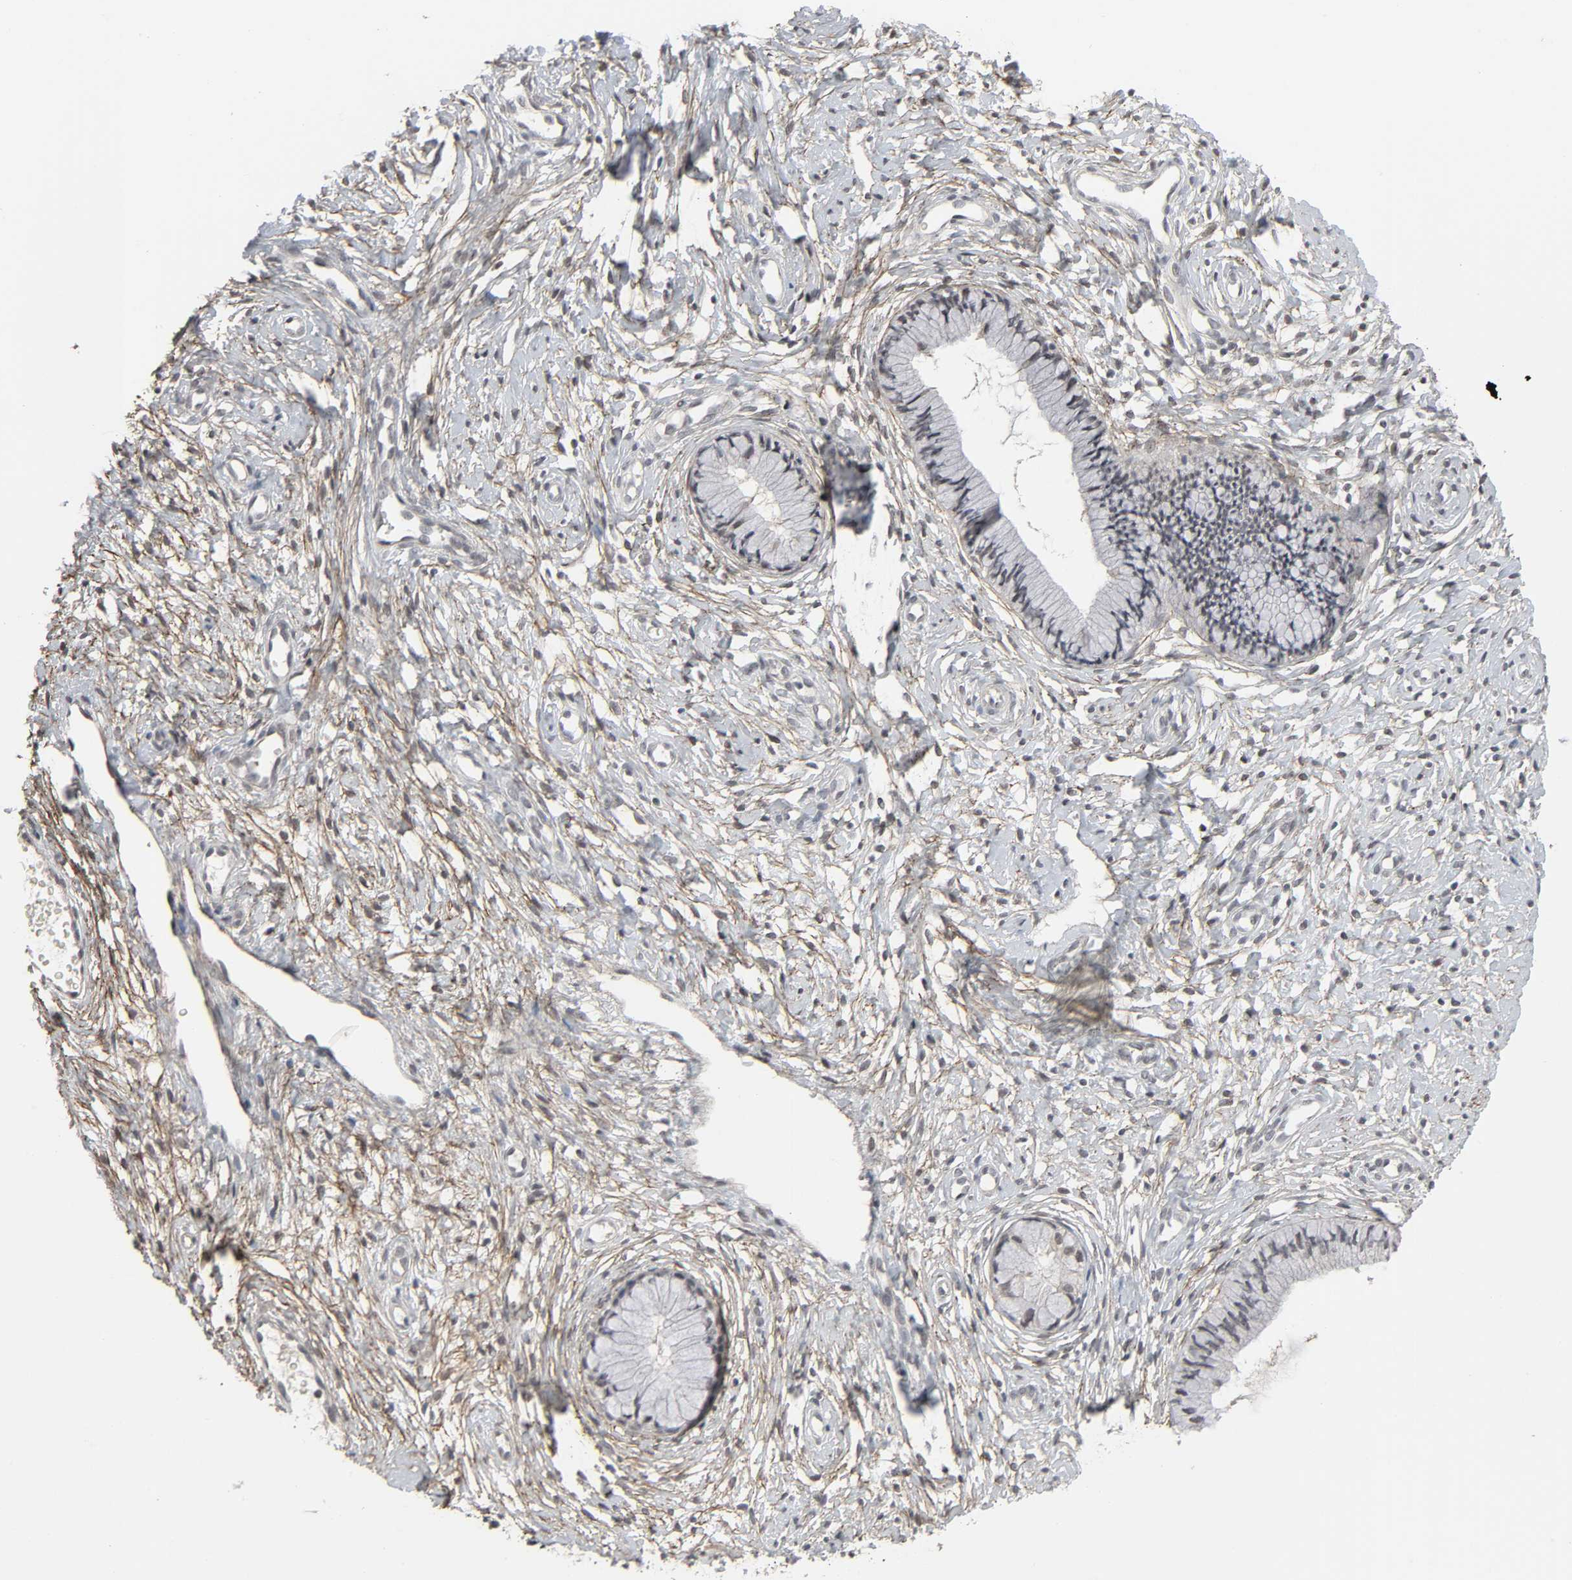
{"staining": {"intensity": "negative", "quantity": "none", "location": "none"}, "tissue": "cervix", "cell_type": "Glandular cells", "image_type": "normal", "snomed": [{"axis": "morphology", "description": "Normal tissue, NOS"}, {"axis": "topography", "description": "Cervix"}], "caption": "An IHC image of benign cervix is shown. There is no staining in glandular cells of cervix.", "gene": "ZNF222", "patient": {"sex": "female", "age": 46}}